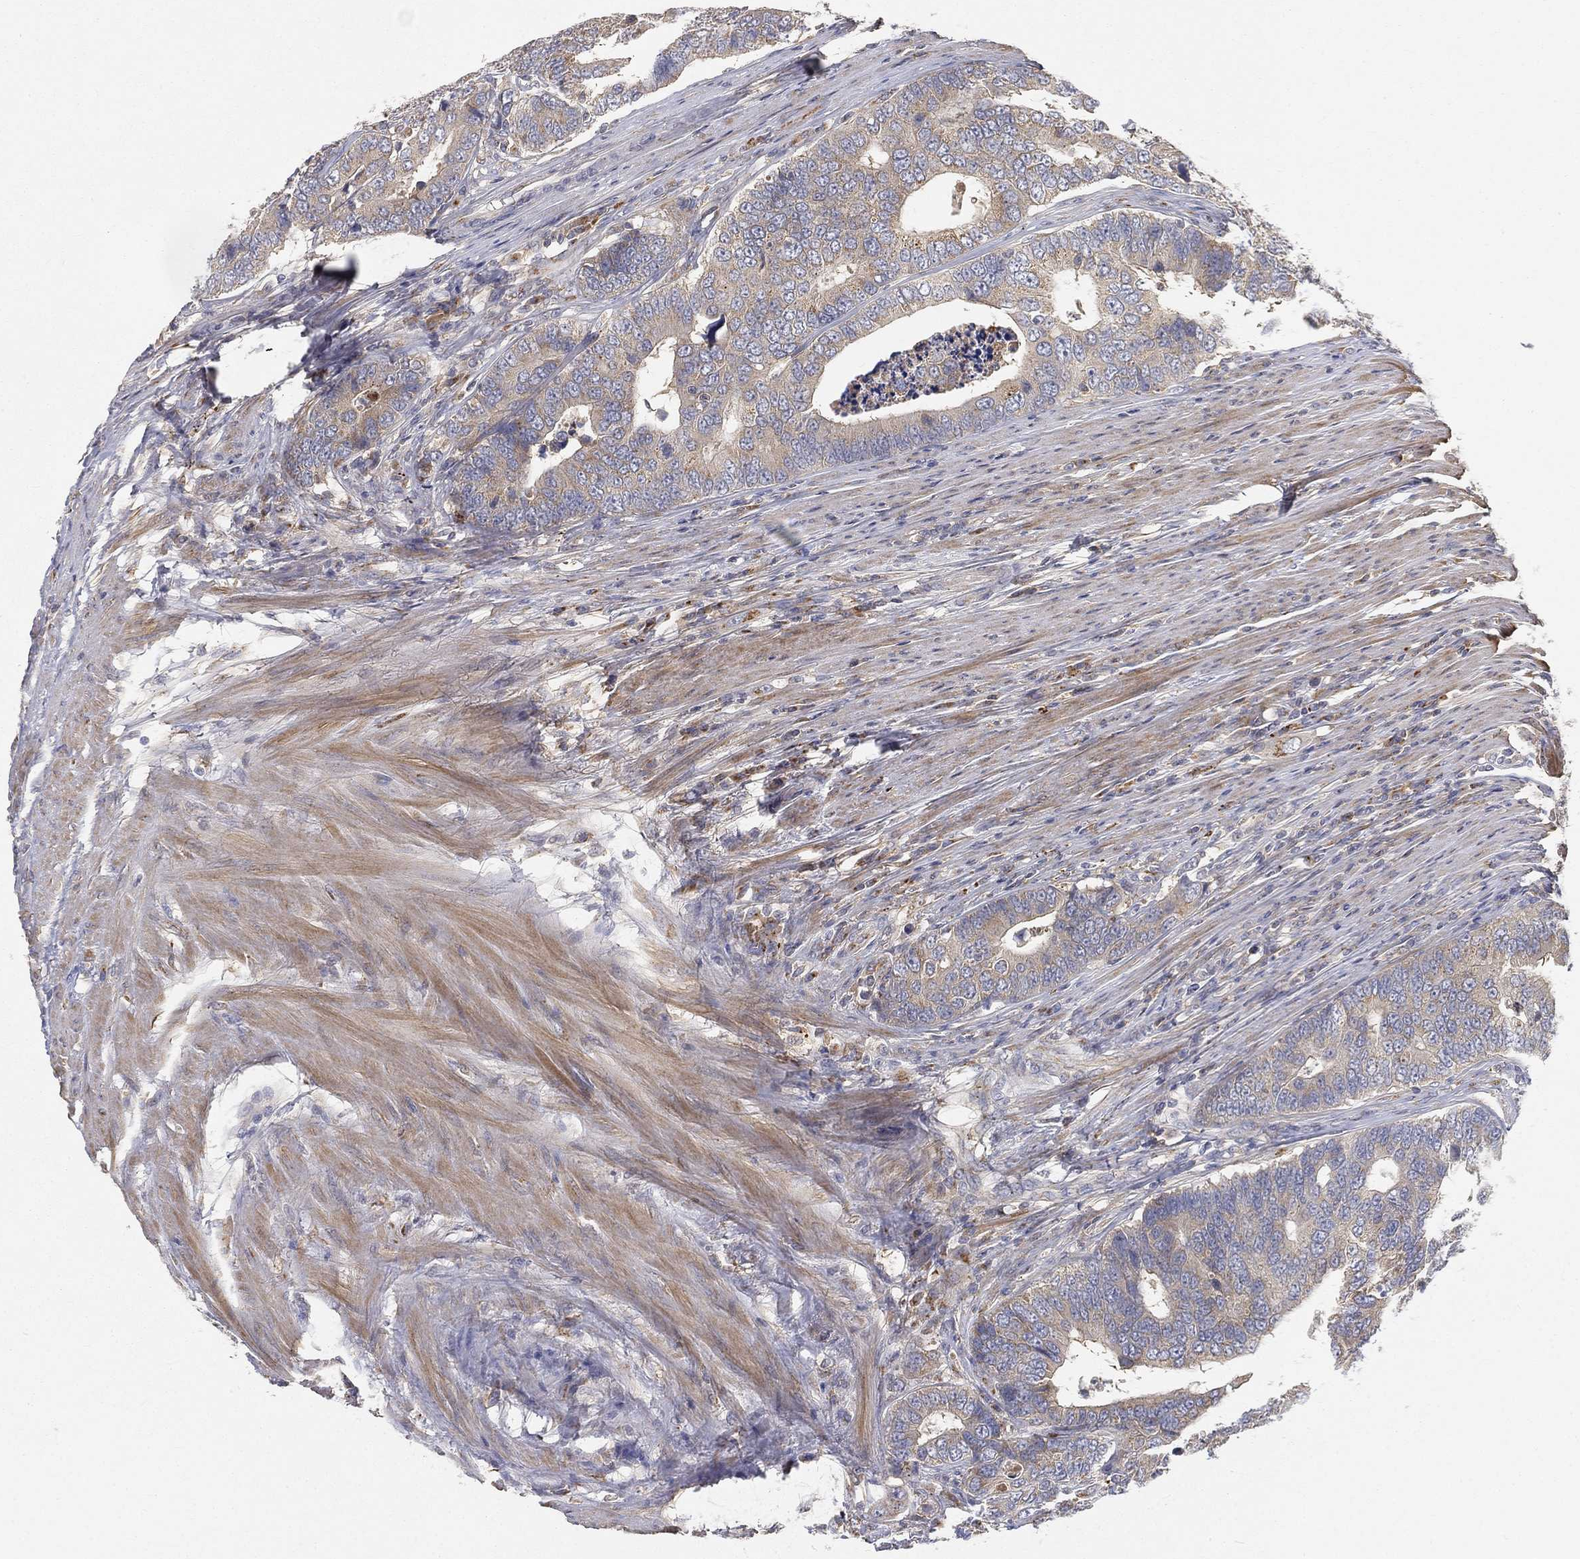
{"staining": {"intensity": "weak", "quantity": "25%-75%", "location": "cytoplasmic/membranous"}, "tissue": "colorectal cancer", "cell_type": "Tumor cells", "image_type": "cancer", "snomed": [{"axis": "morphology", "description": "Adenocarcinoma, NOS"}, {"axis": "topography", "description": "Colon"}], "caption": "Protein expression analysis of human adenocarcinoma (colorectal) reveals weak cytoplasmic/membranous expression in about 25%-75% of tumor cells.", "gene": "CTSL", "patient": {"sex": "female", "age": 72}}